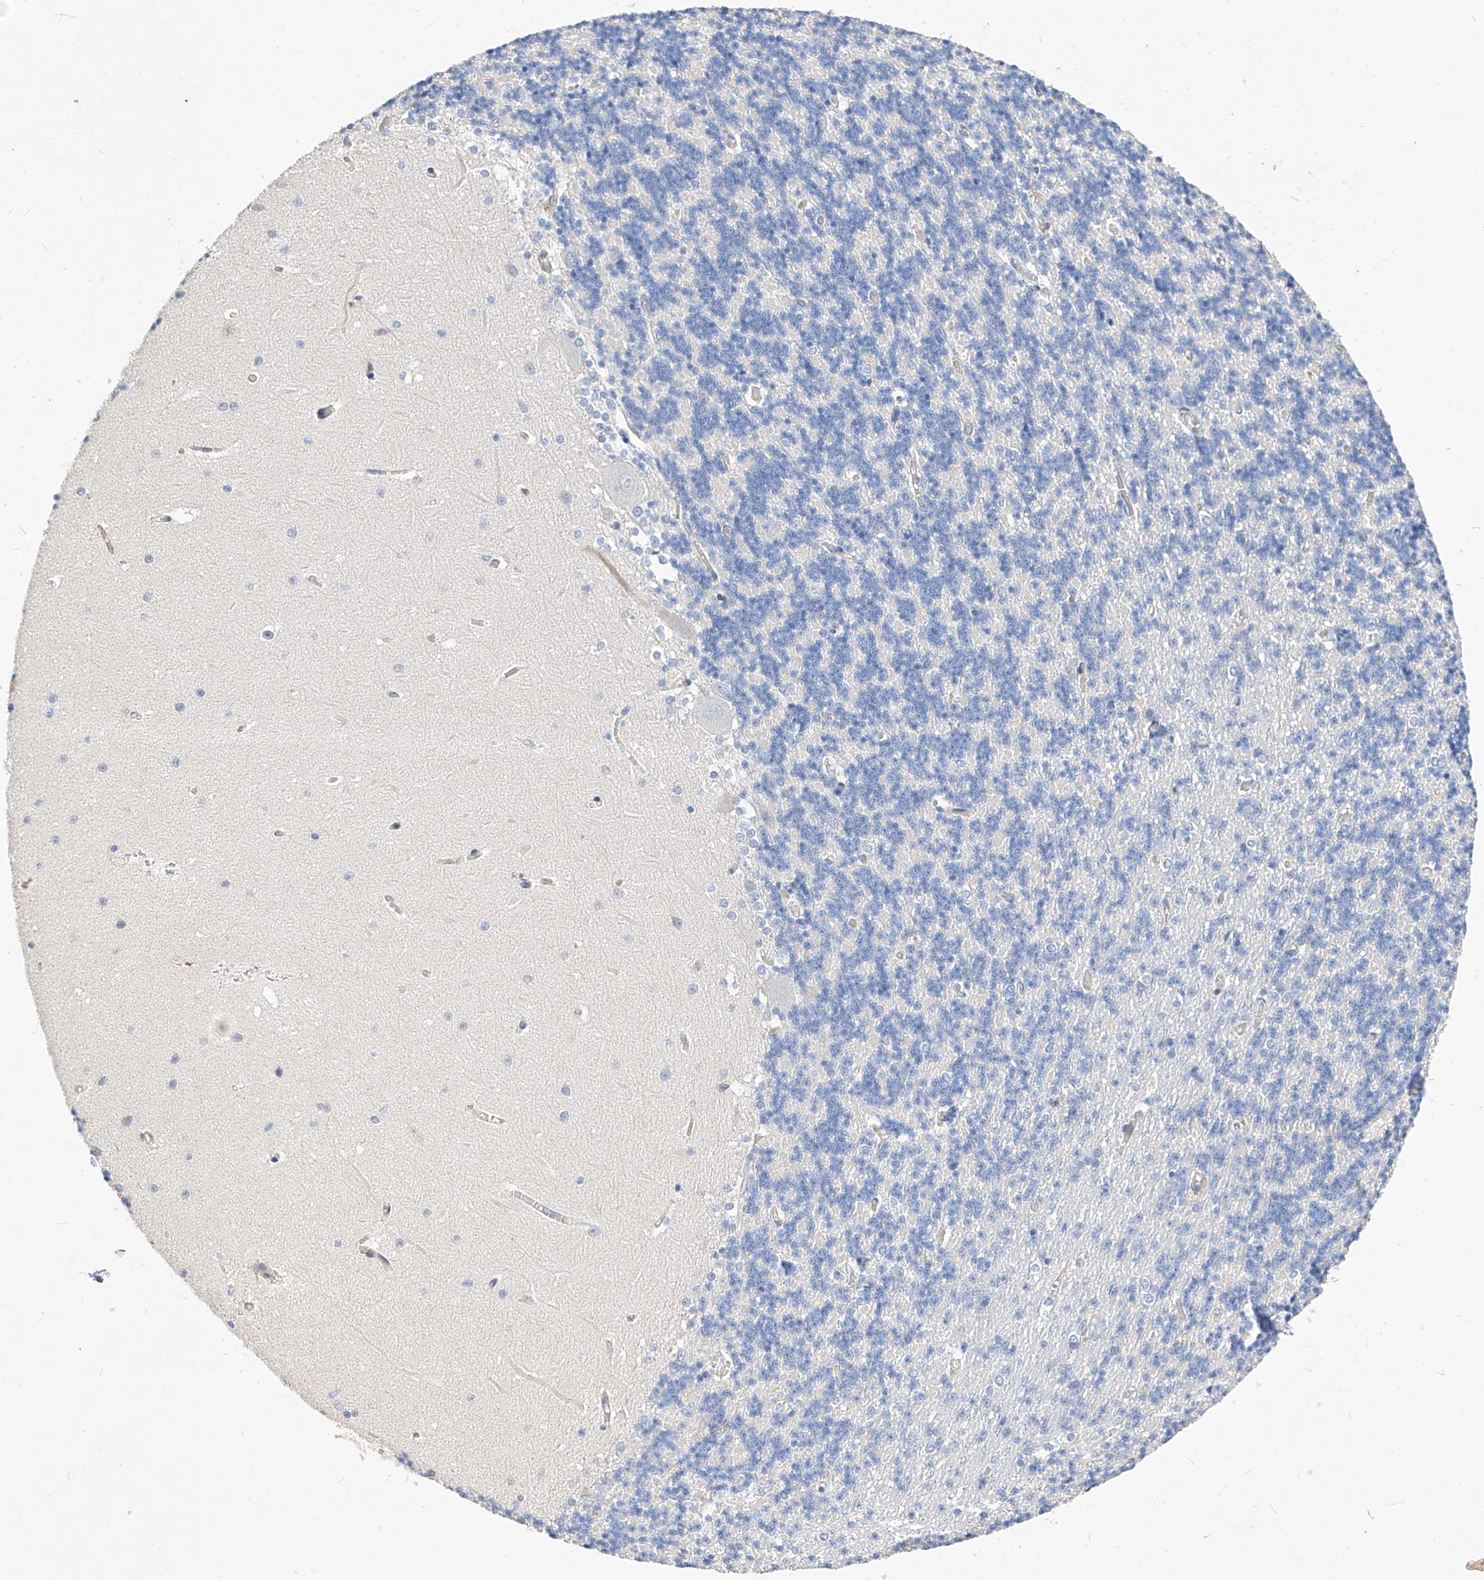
{"staining": {"intensity": "negative", "quantity": "none", "location": "none"}, "tissue": "cerebellum", "cell_type": "Cells in granular layer", "image_type": "normal", "snomed": [{"axis": "morphology", "description": "Normal tissue, NOS"}, {"axis": "topography", "description": "Cerebellum"}], "caption": "Cerebellum was stained to show a protein in brown. There is no significant staining in cells in granular layer.", "gene": "SCGB2A1", "patient": {"sex": "male", "age": 37}}